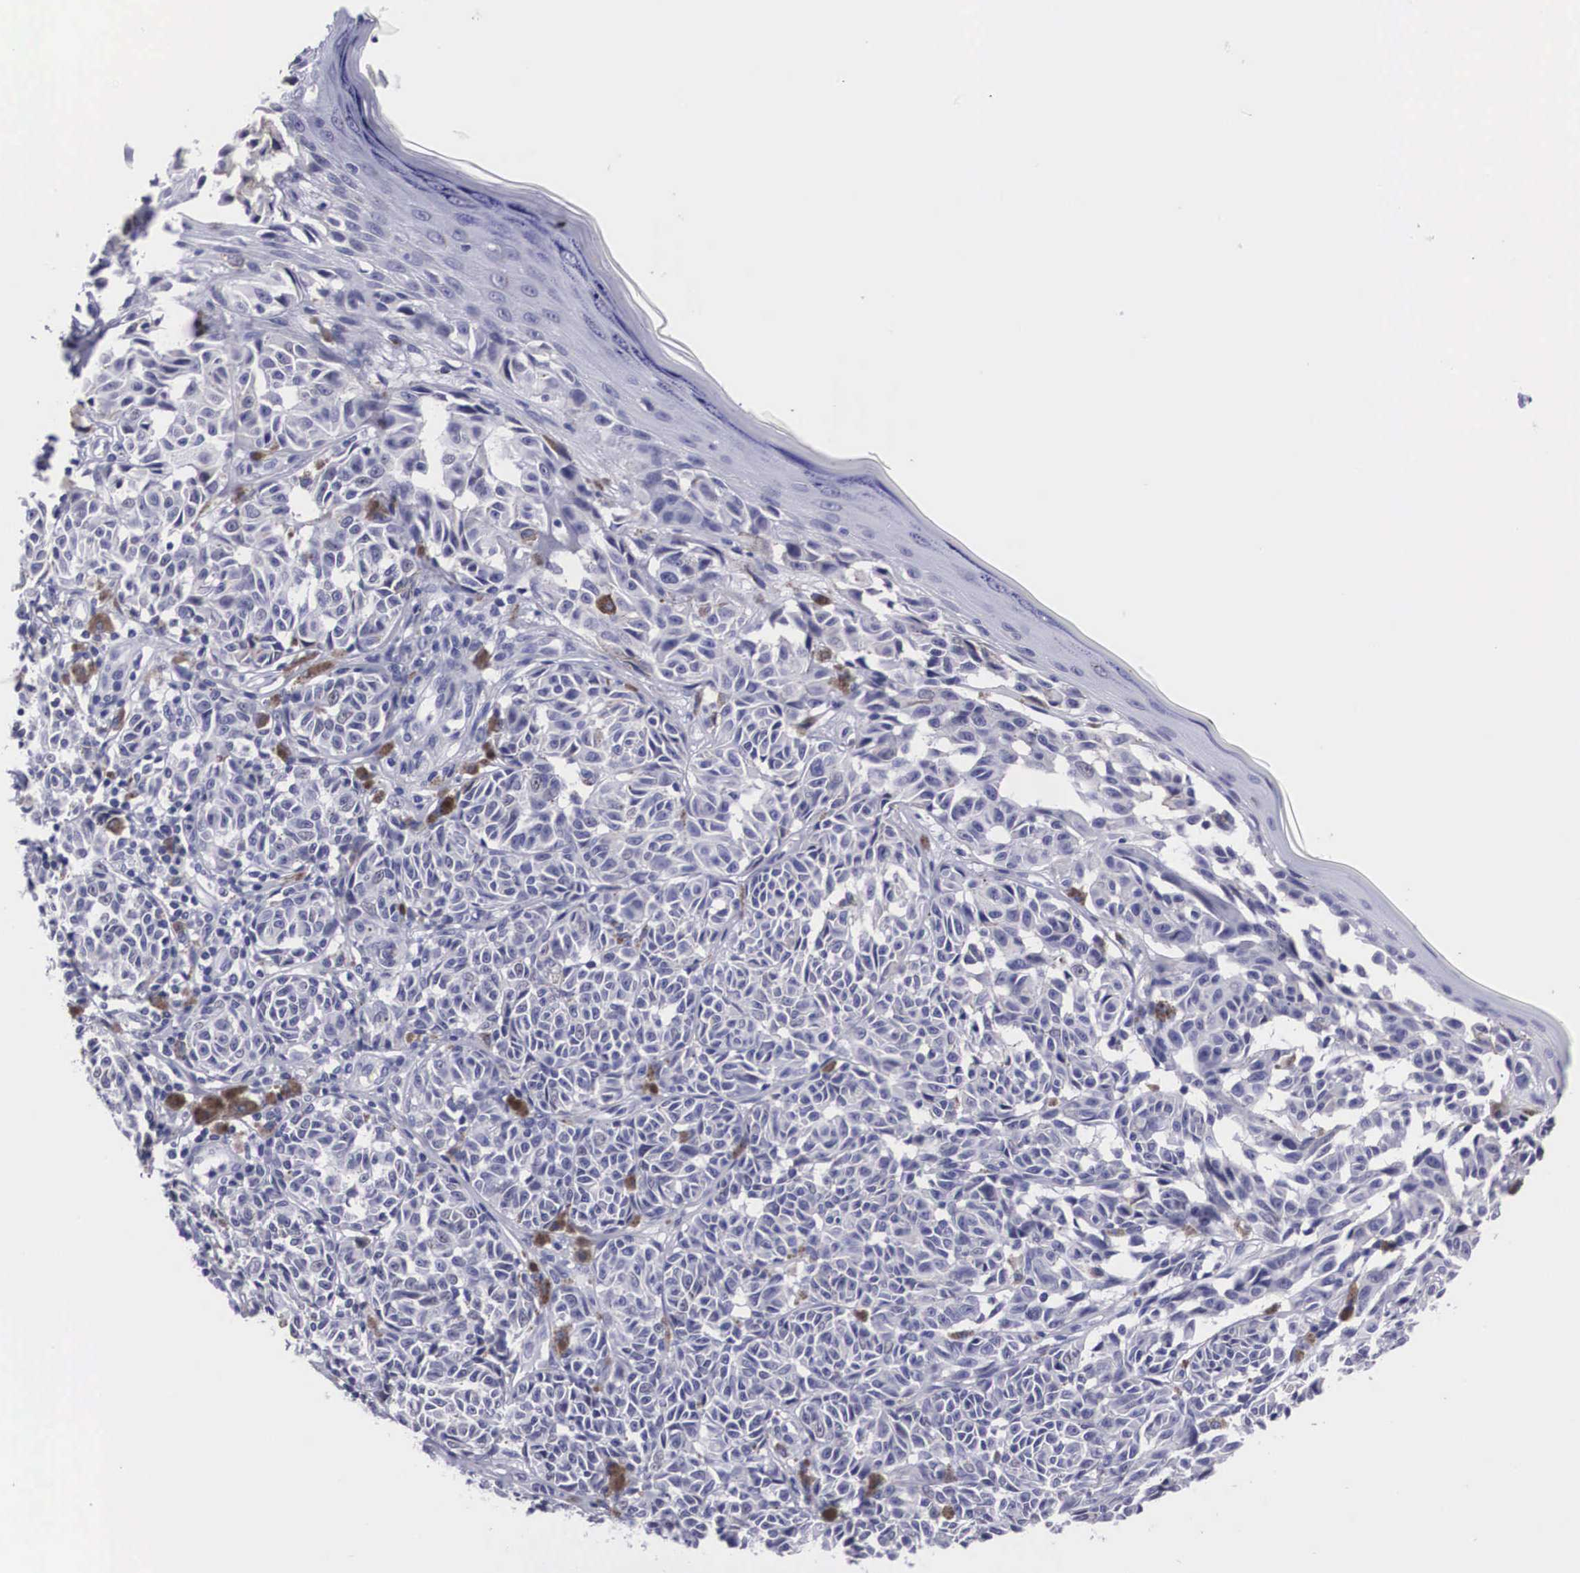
{"staining": {"intensity": "negative", "quantity": "none", "location": "none"}, "tissue": "melanoma", "cell_type": "Tumor cells", "image_type": "cancer", "snomed": [{"axis": "morphology", "description": "Malignant melanoma, NOS"}, {"axis": "topography", "description": "Skin"}], "caption": "Immunohistochemistry photomicrograph of neoplastic tissue: melanoma stained with DAB shows no significant protein expression in tumor cells.", "gene": "C22orf31", "patient": {"sex": "male", "age": 49}}